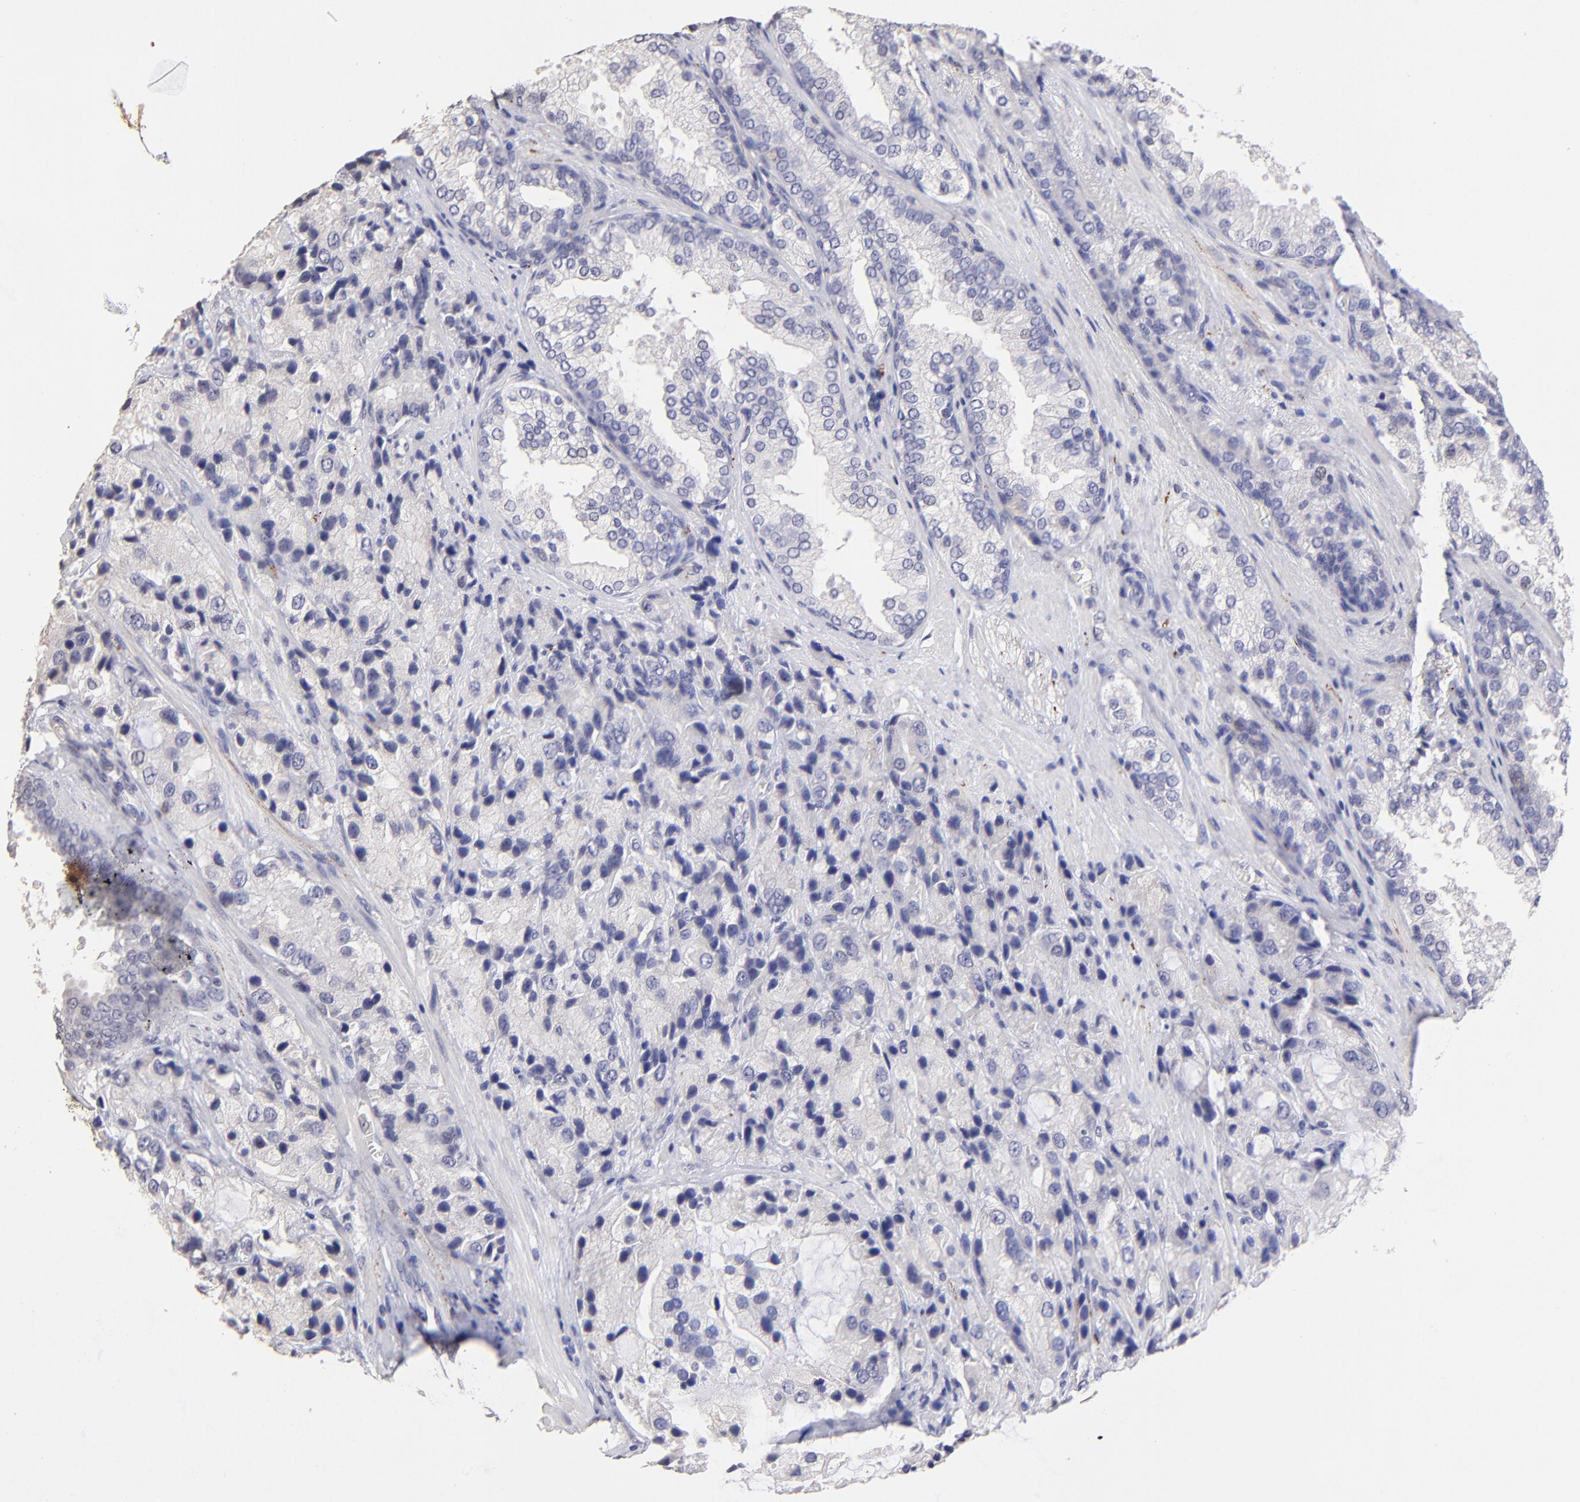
{"staining": {"intensity": "negative", "quantity": "none", "location": "none"}, "tissue": "prostate cancer", "cell_type": "Tumor cells", "image_type": "cancer", "snomed": [{"axis": "morphology", "description": "Adenocarcinoma, High grade"}, {"axis": "topography", "description": "Prostate"}], "caption": "IHC of prostate cancer (high-grade adenocarcinoma) demonstrates no positivity in tumor cells.", "gene": "DNMT1", "patient": {"sex": "male", "age": 70}}